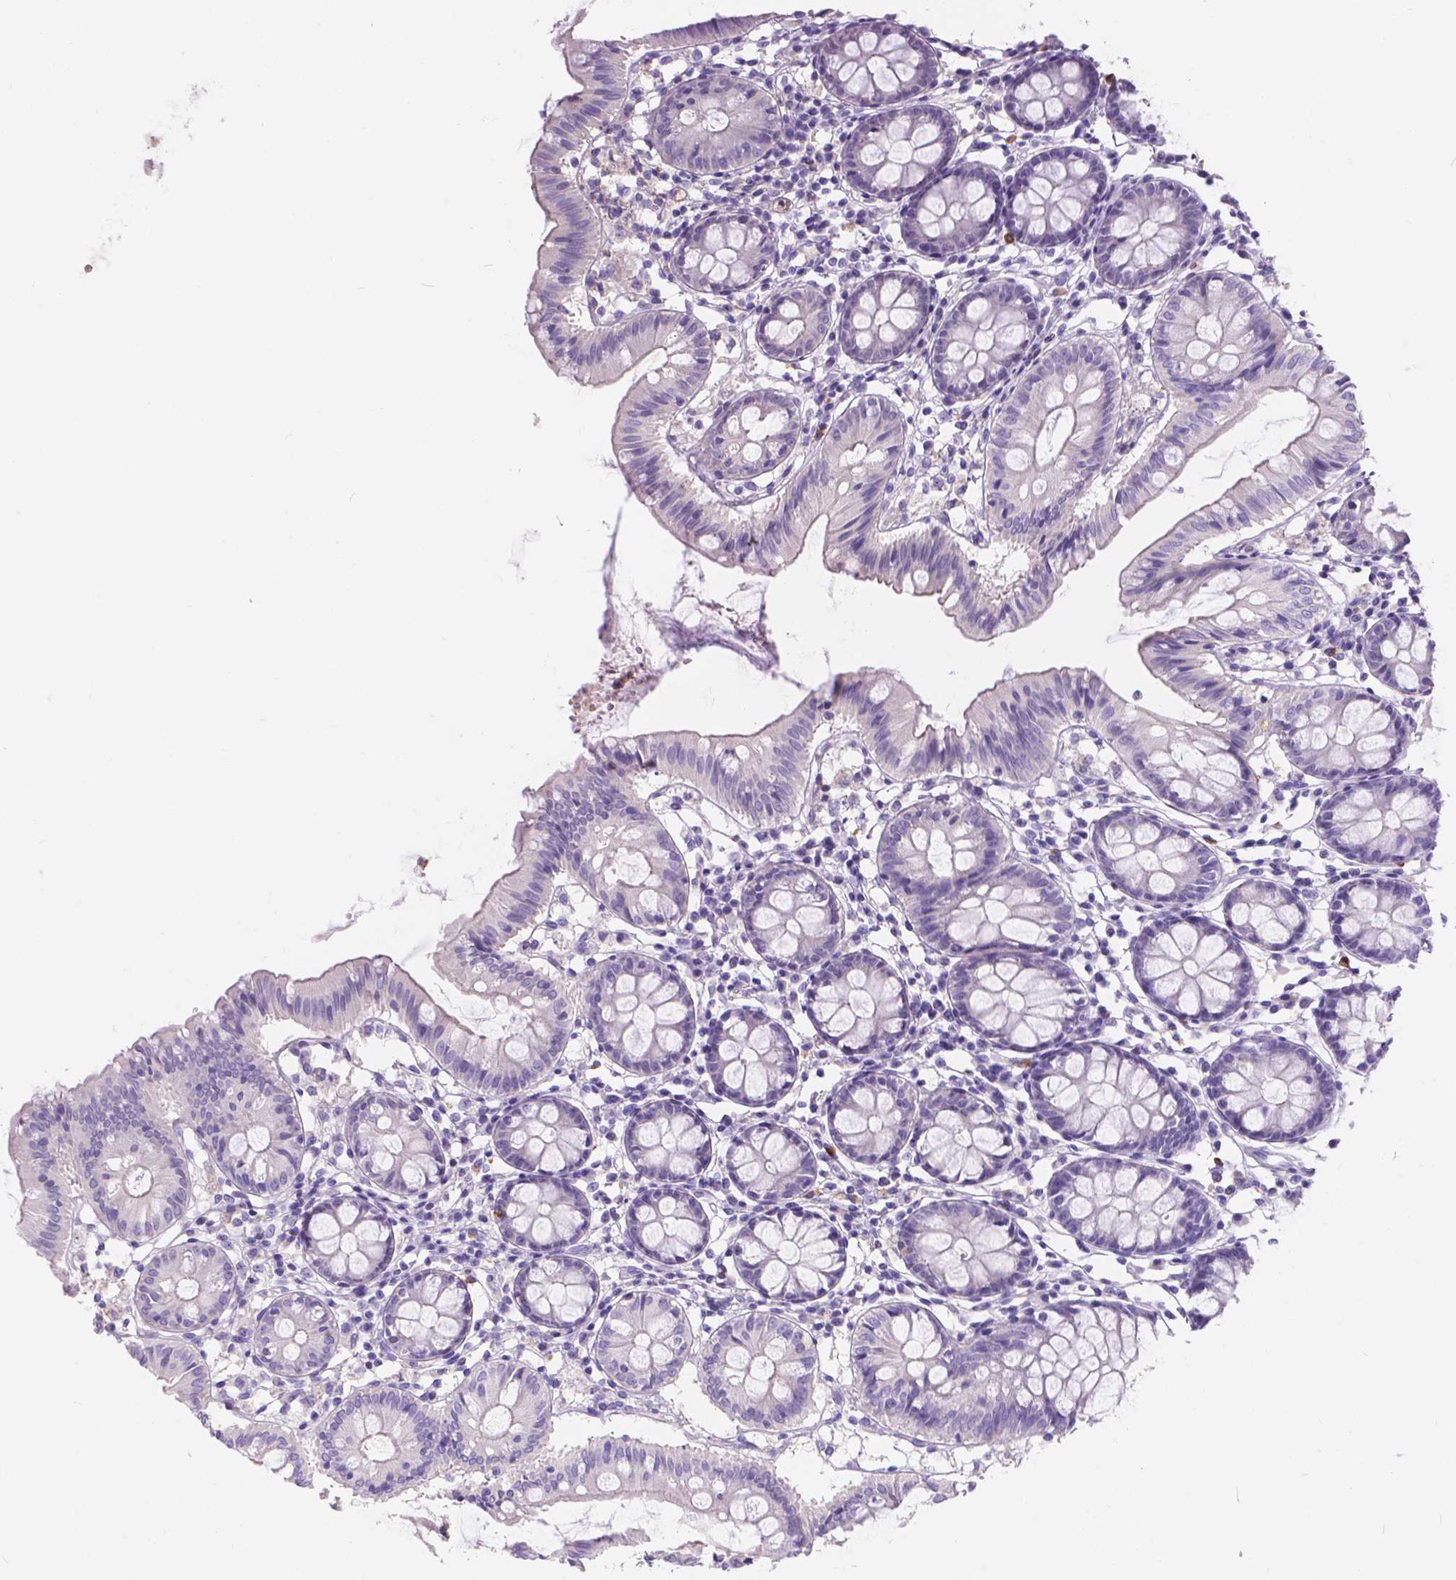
{"staining": {"intensity": "negative", "quantity": "none", "location": "none"}, "tissue": "colon", "cell_type": "Endothelial cells", "image_type": "normal", "snomed": [{"axis": "morphology", "description": "Normal tissue, NOS"}, {"axis": "topography", "description": "Colon"}], "caption": "The immunohistochemistry (IHC) micrograph has no significant positivity in endothelial cells of colon.", "gene": "GNRHR", "patient": {"sex": "female", "age": 84}}